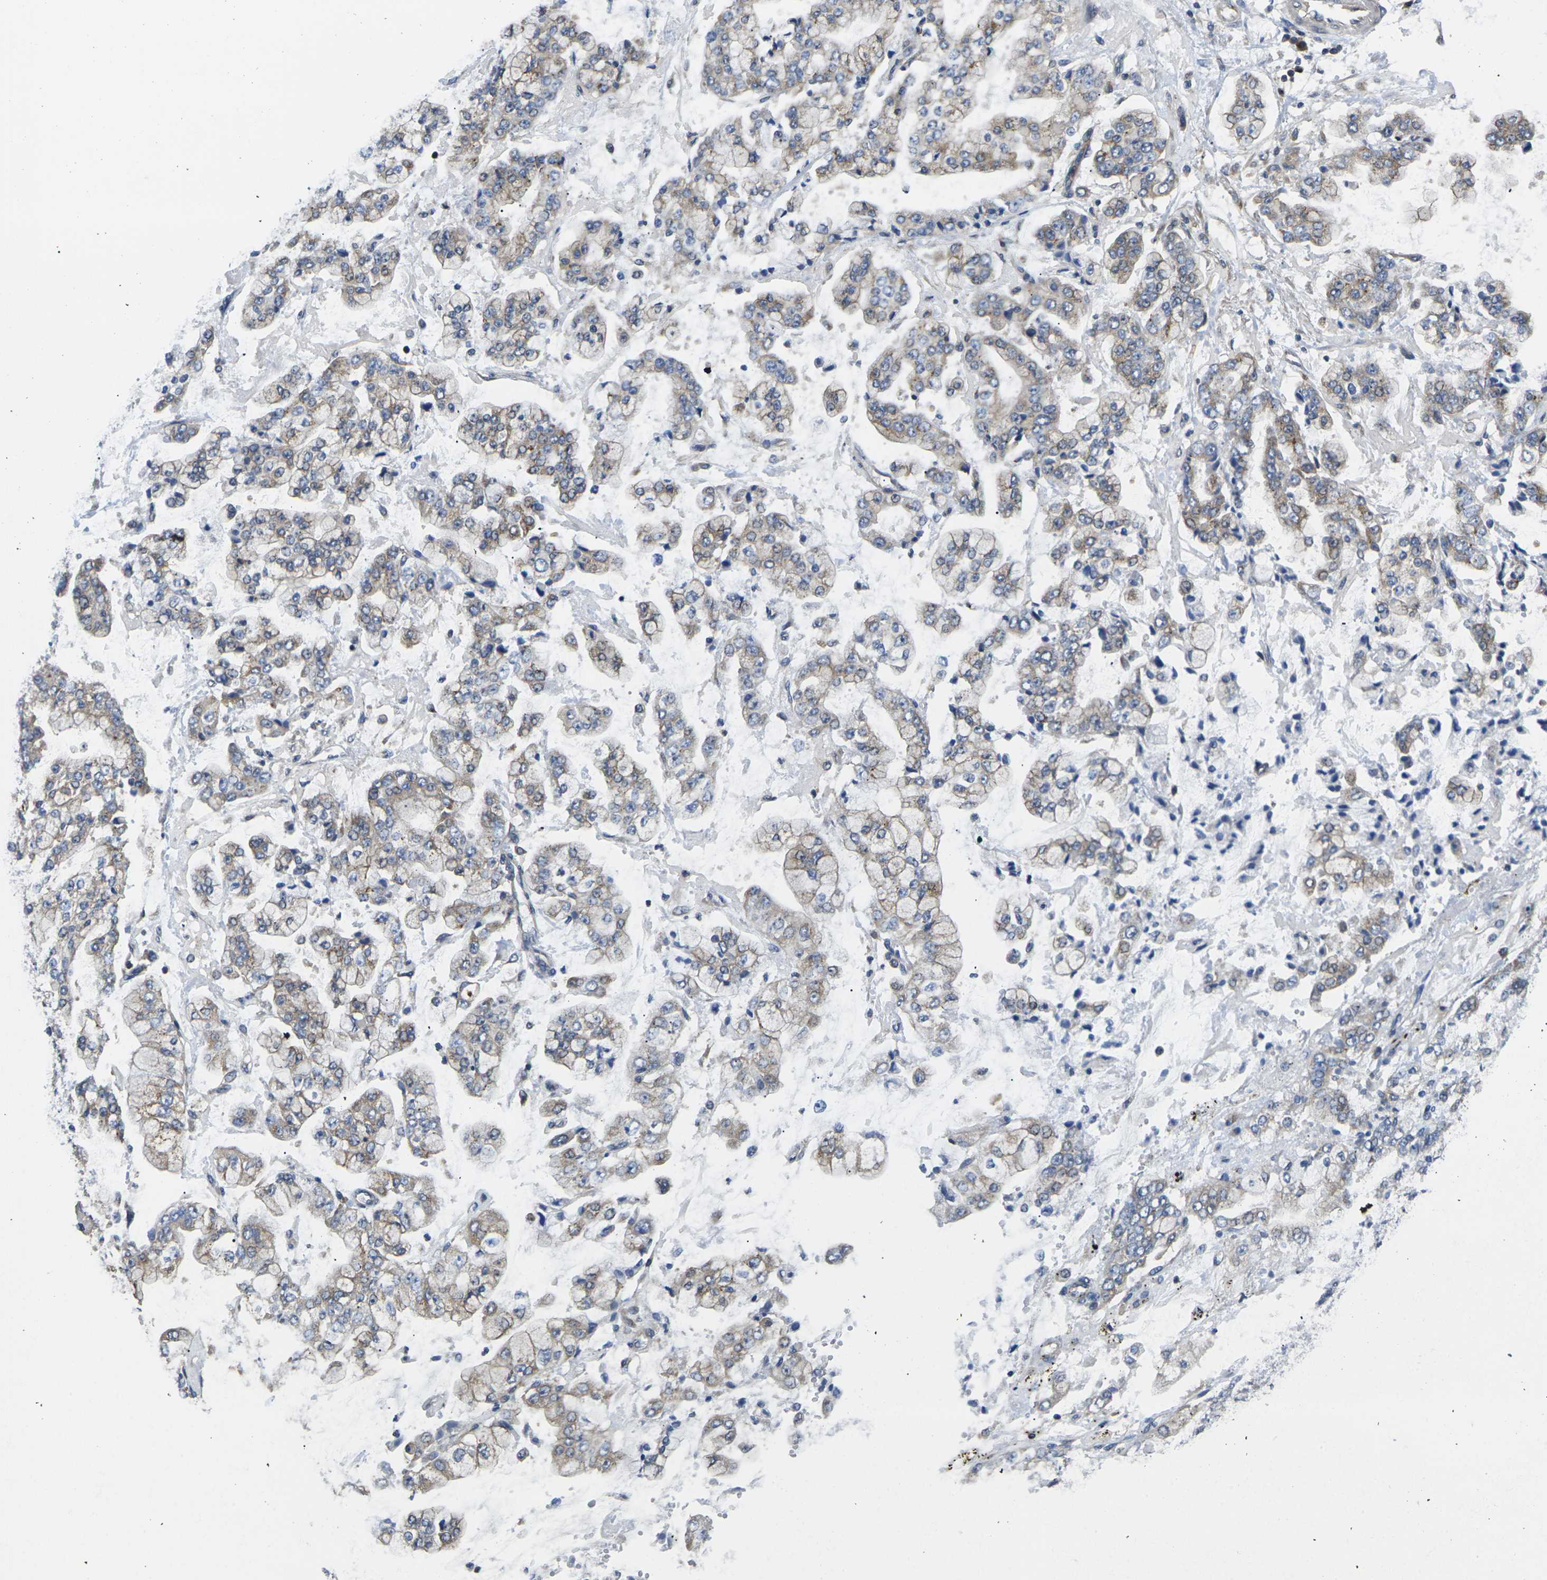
{"staining": {"intensity": "weak", "quantity": "<25%", "location": "cytoplasmic/membranous"}, "tissue": "stomach cancer", "cell_type": "Tumor cells", "image_type": "cancer", "snomed": [{"axis": "morphology", "description": "Adenocarcinoma, NOS"}, {"axis": "topography", "description": "Stomach"}], "caption": "DAB (3,3'-diaminobenzidine) immunohistochemical staining of human stomach cancer reveals no significant expression in tumor cells.", "gene": "TMCC2", "patient": {"sex": "male", "age": 76}}